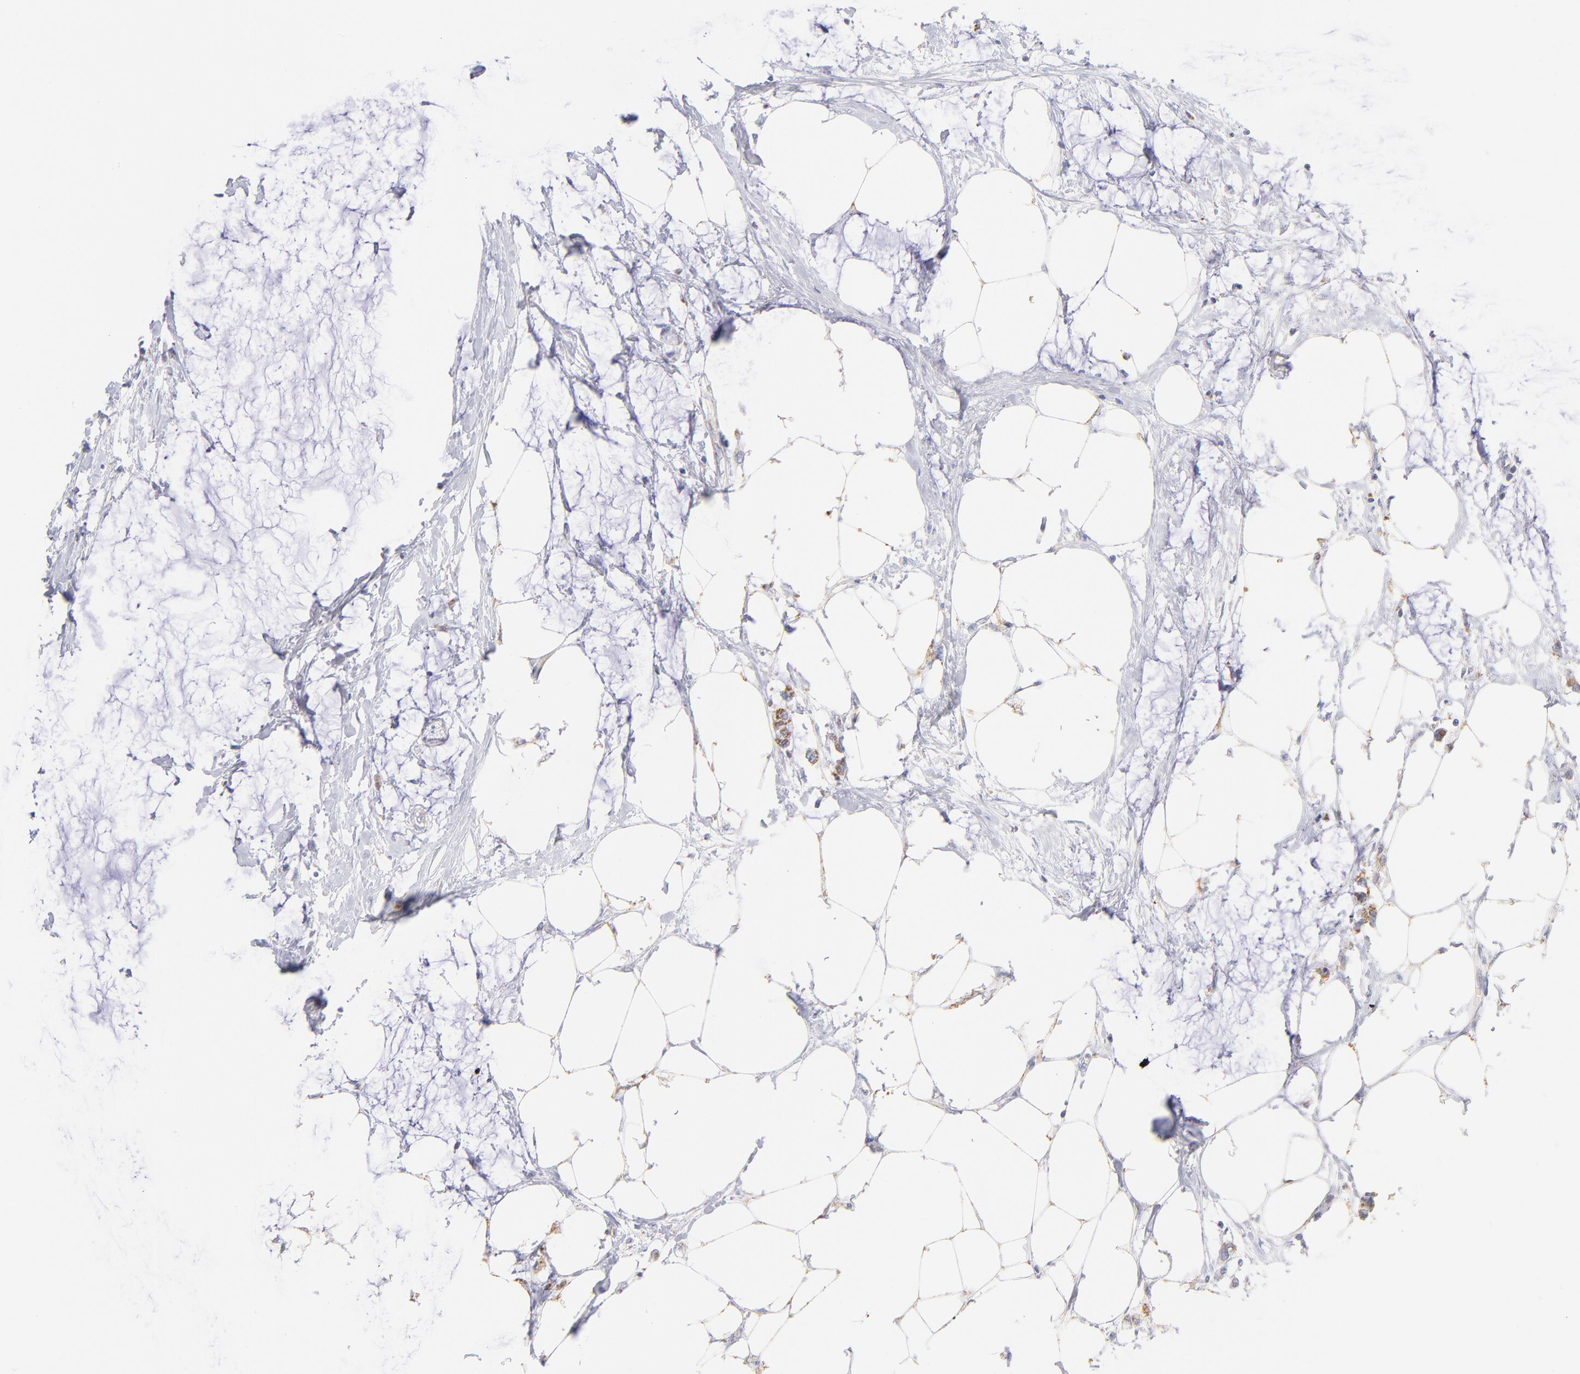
{"staining": {"intensity": "moderate", "quantity": ">75%", "location": "cytoplasmic/membranous"}, "tissue": "colorectal cancer", "cell_type": "Tumor cells", "image_type": "cancer", "snomed": [{"axis": "morphology", "description": "Normal tissue, NOS"}, {"axis": "morphology", "description": "Adenocarcinoma, NOS"}, {"axis": "topography", "description": "Colon"}, {"axis": "topography", "description": "Peripheral nerve tissue"}], "caption": "A high-resolution histopathology image shows immunohistochemistry (IHC) staining of colorectal adenocarcinoma, which reveals moderate cytoplasmic/membranous staining in about >75% of tumor cells.", "gene": "AIFM1", "patient": {"sex": "male", "age": 14}}